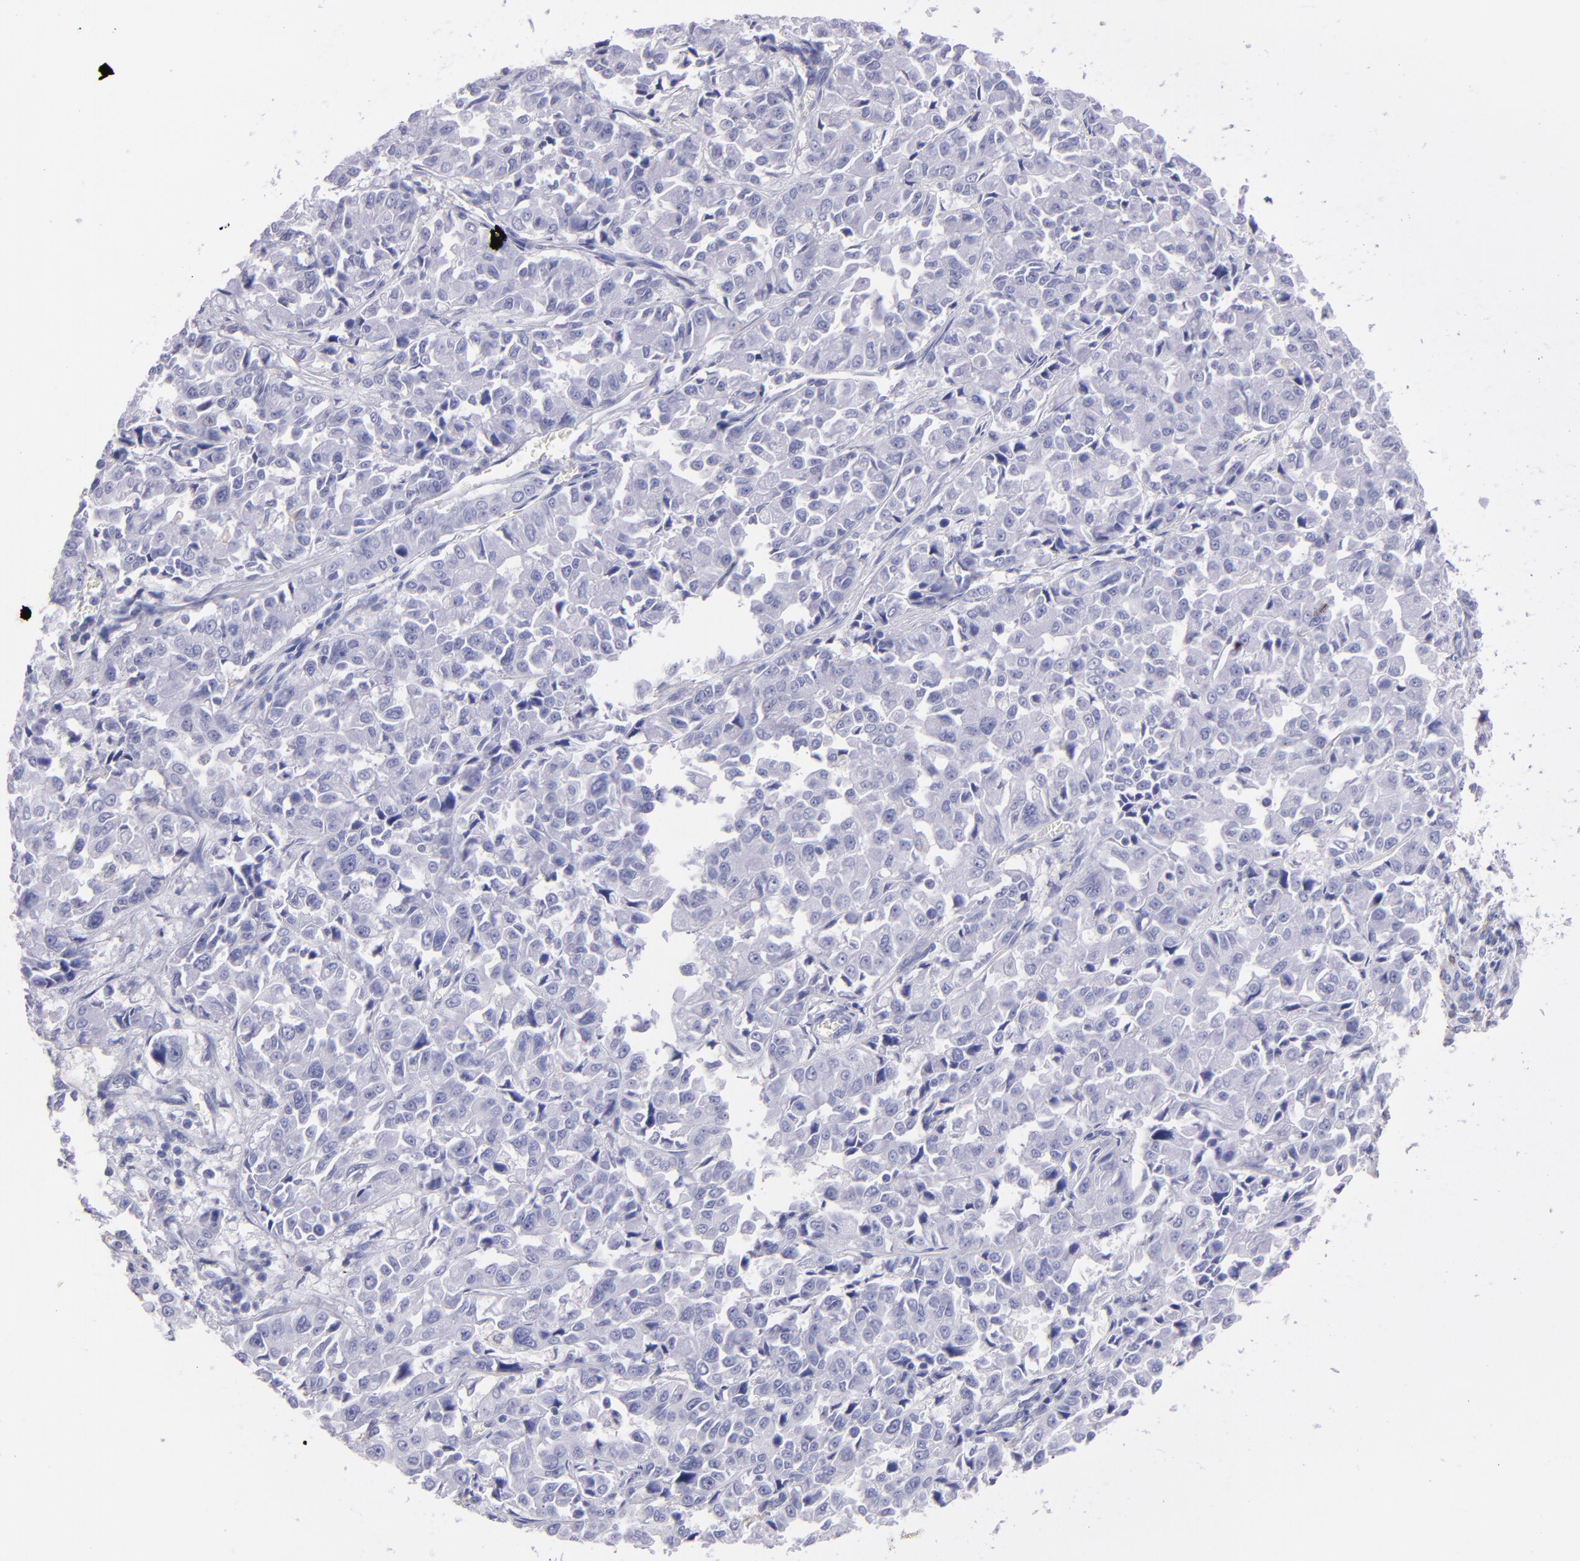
{"staining": {"intensity": "negative", "quantity": "none", "location": "none"}, "tissue": "pancreatic cancer", "cell_type": "Tumor cells", "image_type": "cancer", "snomed": [{"axis": "morphology", "description": "Adenocarcinoma, NOS"}, {"axis": "topography", "description": "Pancreas"}], "caption": "Immunohistochemistry histopathology image of neoplastic tissue: human pancreatic cancer stained with DAB shows no significant protein staining in tumor cells. (DAB immunohistochemistry (IHC) with hematoxylin counter stain).", "gene": "TG", "patient": {"sex": "female", "age": 52}}